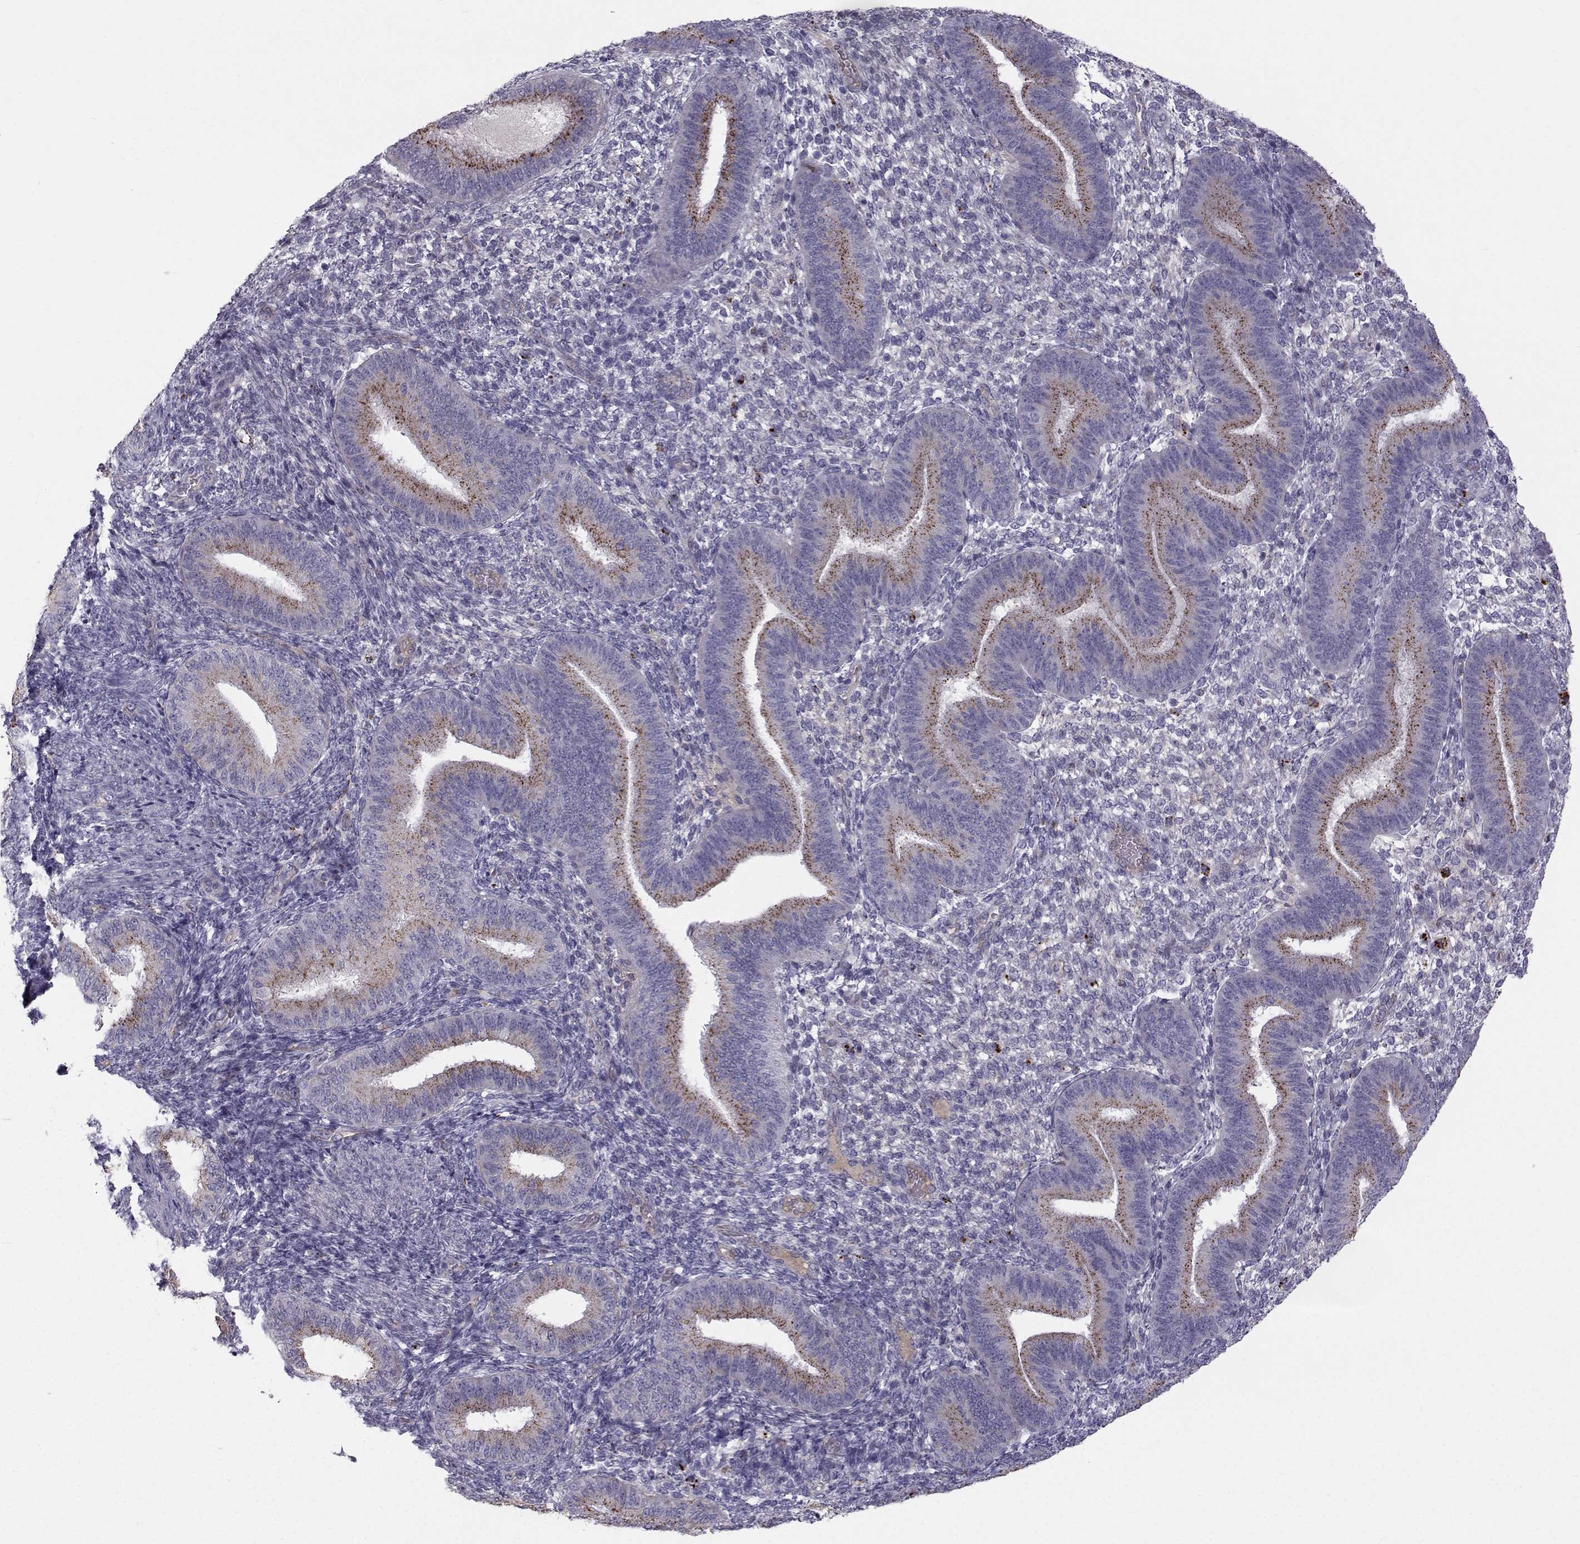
{"staining": {"intensity": "negative", "quantity": "none", "location": "none"}, "tissue": "endometrium", "cell_type": "Cells in endometrial stroma", "image_type": "normal", "snomed": [{"axis": "morphology", "description": "Normal tissue, NOS"}, {"axis": "topography", "description": "Endometrium"}], "caption": "The image demonstrates no significant positivity in cells in endometrial stroma of endometrium.", "gene": "CALCR", "patient": {"sex": "female", "age": 39}}